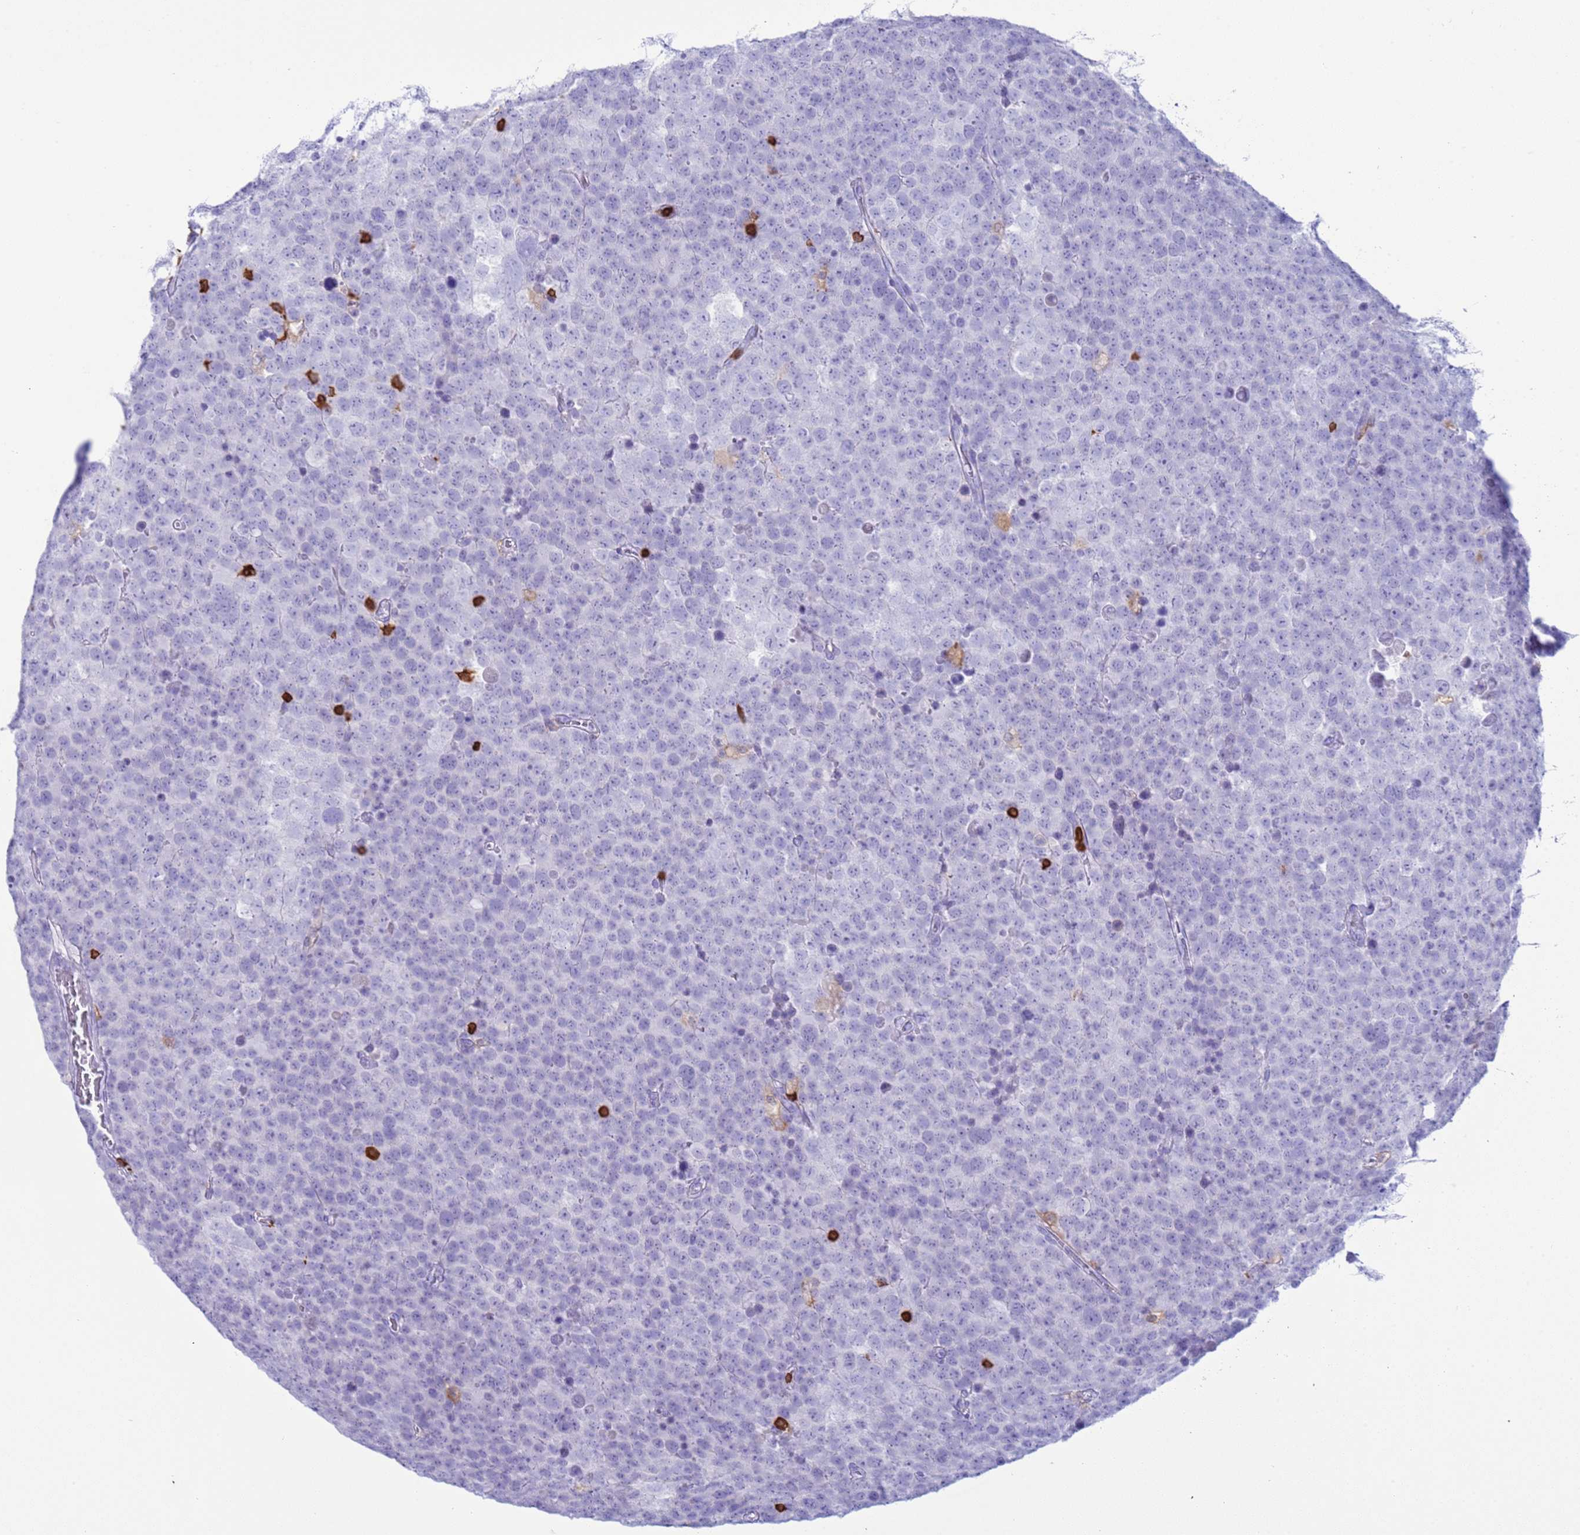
{"staining": {"intensity": "negative", "quantity": "none", "location": "none"}, "tissue": "testis cancer", "cell_type": "Tumor cells", "image_type": "cancer", "snomed": [{"axis": "morphology", "description": "Seminoma, NOS"}, {"axis": "topography", "description": "Testis"}], "caption": "High power microscopy histopathology image of an immunohistochemistry (IHC) histopathology image of testis cancer (seminoma), revealing no significant positivity in tumor cells.", "gene": "IRF5", "patient": {"sex": "male", "age": 71}}